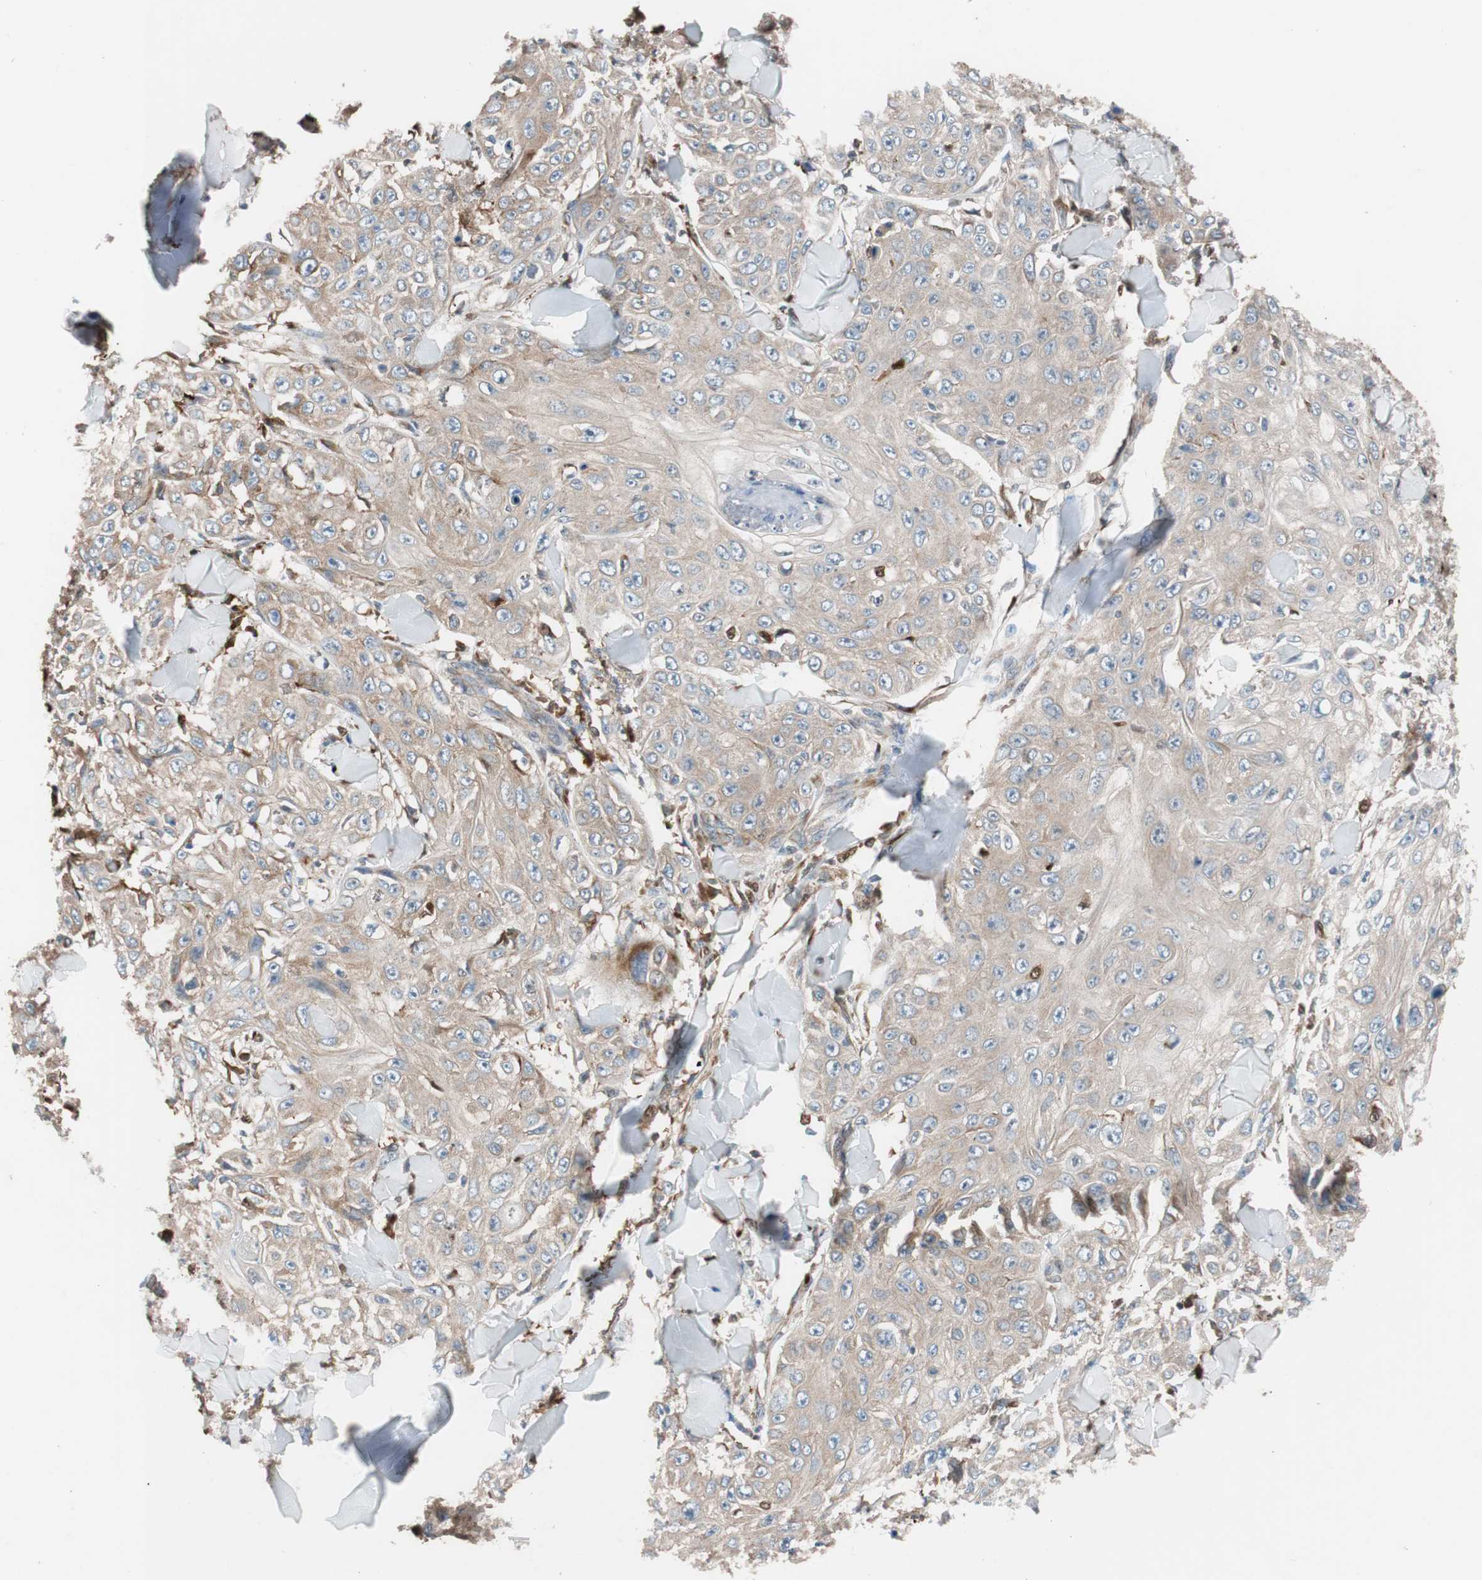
{"staining": {"intensity": "moderate", "quantity": "25%-75%", "location": "cytoplasmic/membranous"}, "tissue": "skin cancer", "cell_type": "Tumor cells", "image_type": "cancer", "snomed": [{"axis": "morphology", "description": "Squamous cell carcinoma, NOS"}, {"axis": "topography", "description": "Skin"}], "caption": "Tumor cells demonstrate moderate cytoplasmic/membranous positivity in approximately 25%-75% of cells in squamous cell carcinoma (skin).", "gene": "FAAH", "patient": {"sex": "male", "age": 86}}